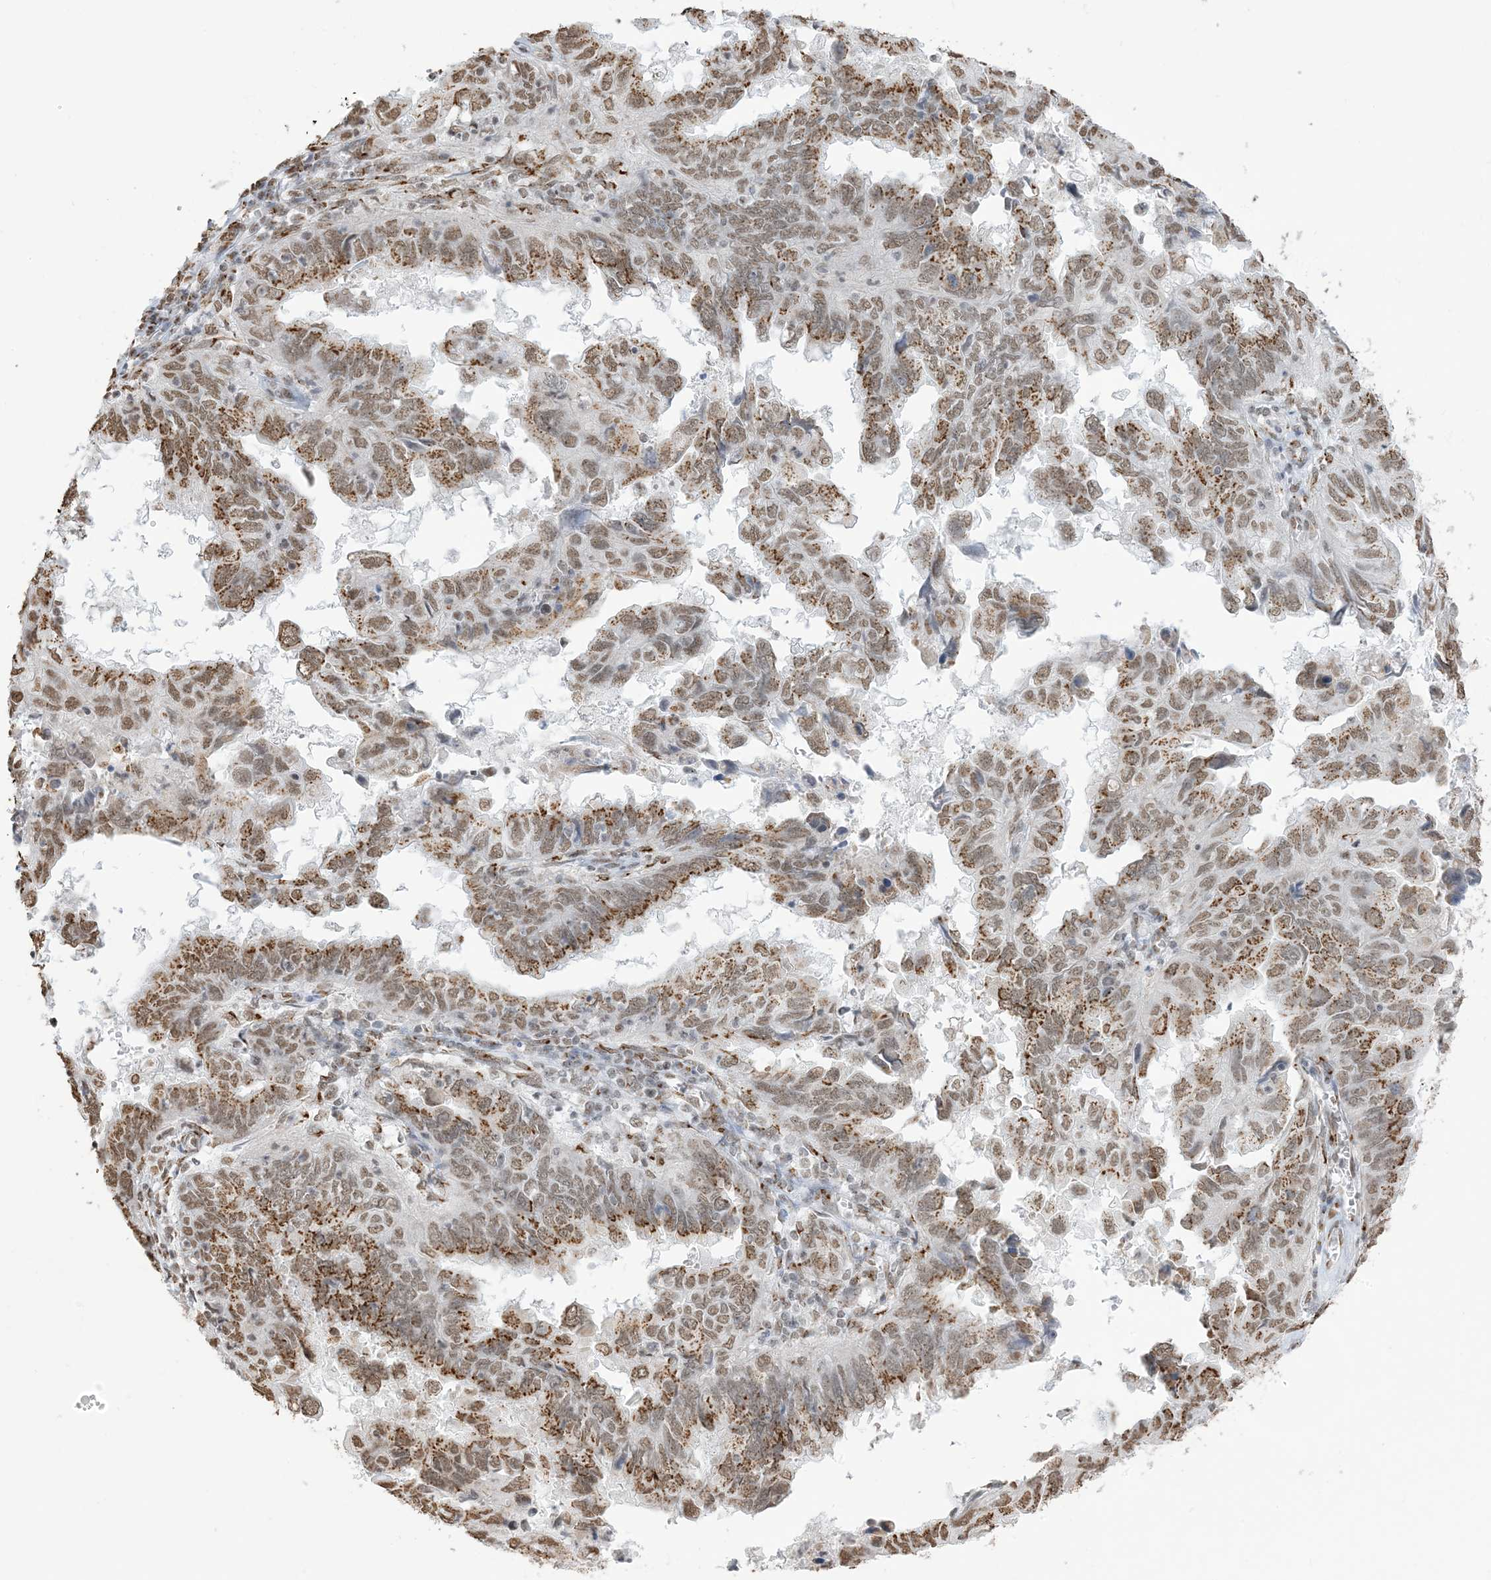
{"staining": {"intensity": "moderate", "quantity": ">75%", "location": "cytoplasmic/membranous,nuclear"}, "tissue": "endometrial cancer", "cell_type": "Tumor cells", "image_type": "cancer", "snomed": [{"axis": "morphology", "description": "Adenocarcinoma, NOS"}, {"axis": "topography", "description": "Uterus"}], "caption": "Immunohistochemistry (IHC) photomicrograph of human endometrial adenocarcinoma stained for a protein (brown), which demonstrates medium levels of moderate cytoplasmic/membranous and nuclear positivity in about >75% of tumor cells.", "gene": "GPR107", "patient": {"sex": "female", "age": 77}}